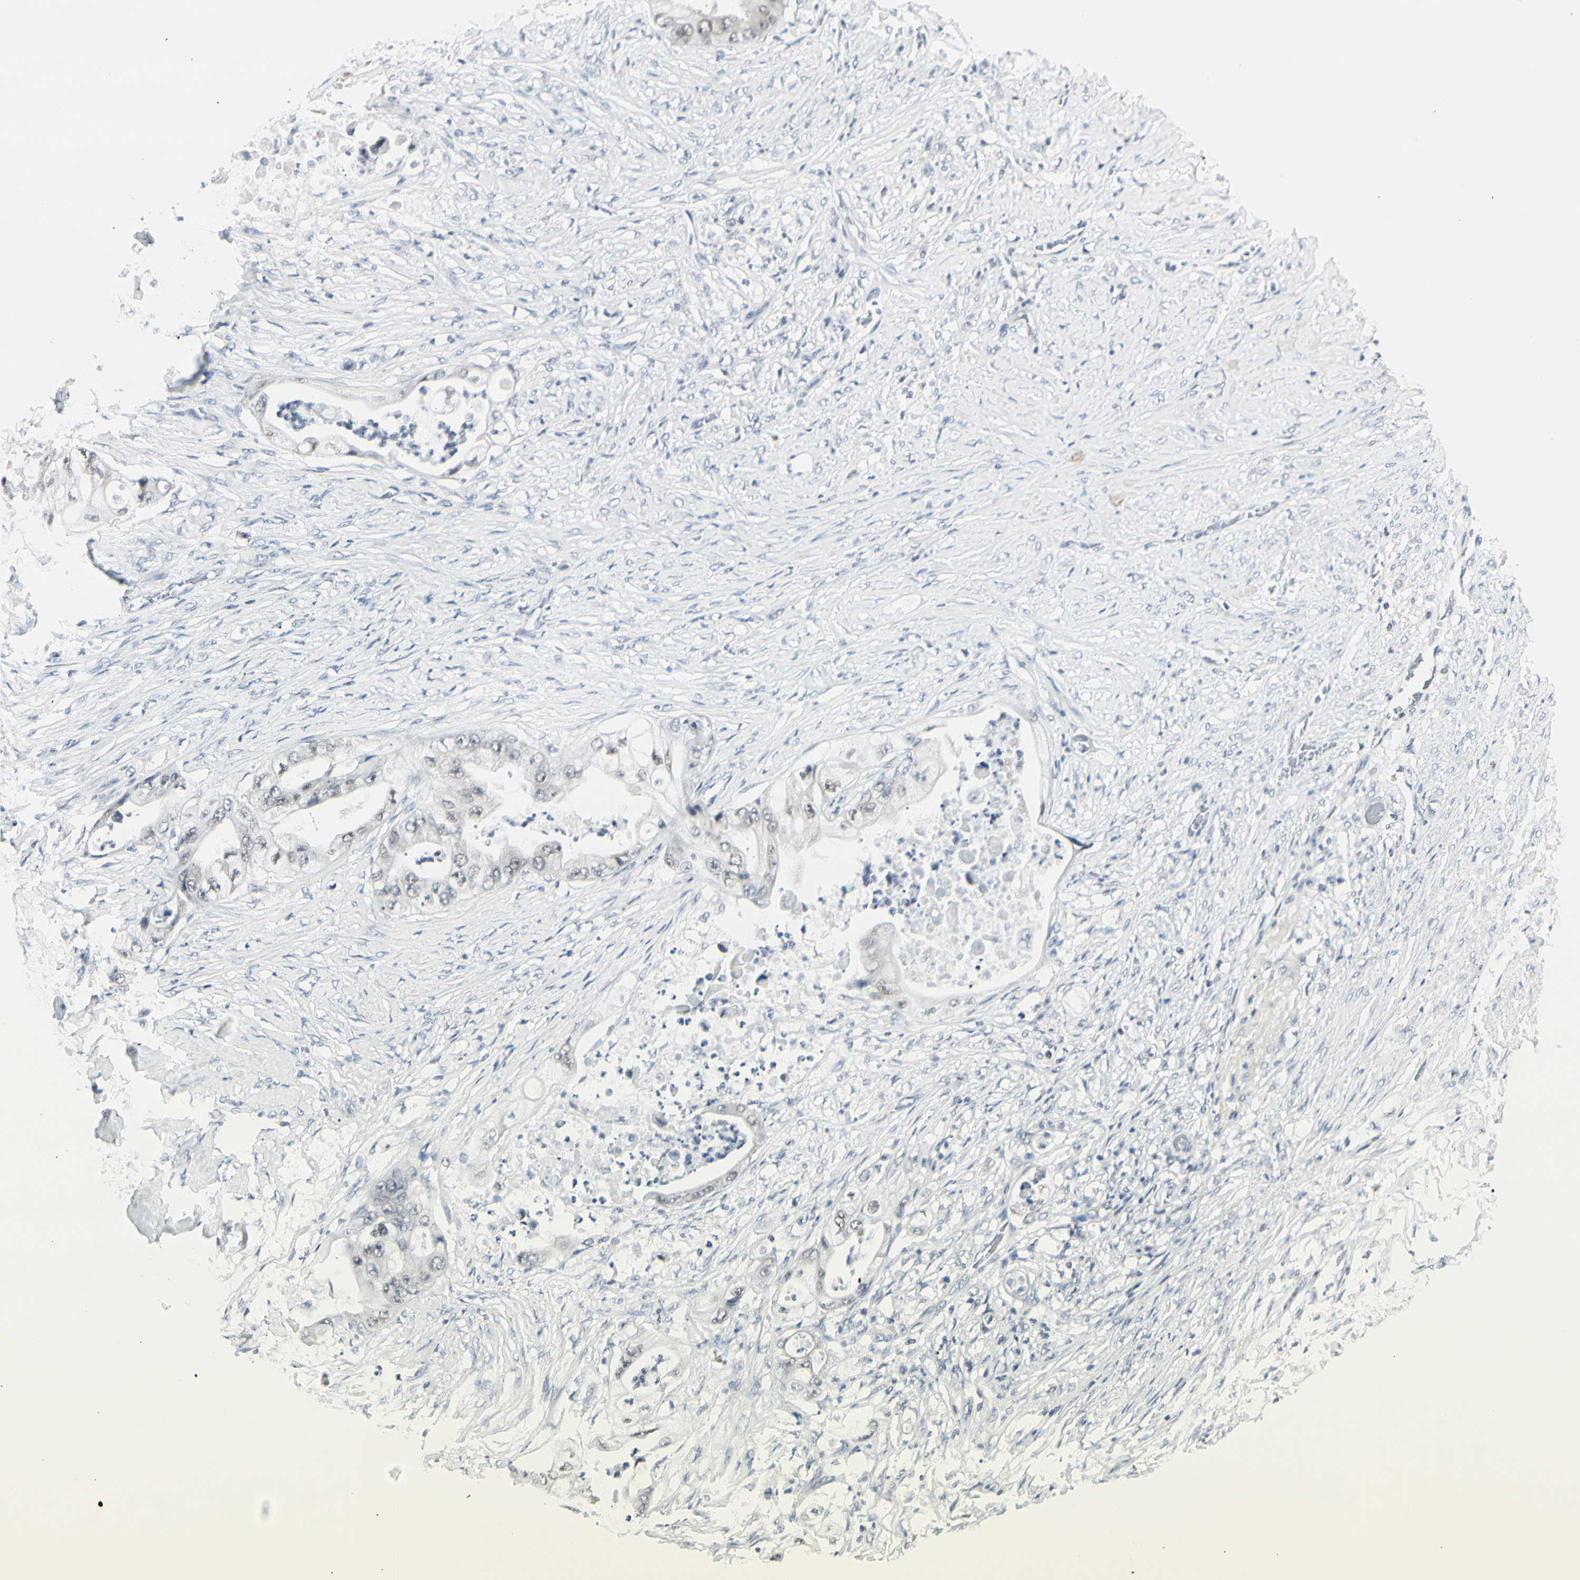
{"staining": {"intensity": "weak", "quantity": "25%-75%", "location": "nuclear"}, "tissue": "stomach cancer", "cell_type": "Tumor cells", "image_type": "cancer", "snomed": [{"axis": "morphology", "description": "Adenocarcinoma, NOS"}, {"axis": "topography", "description": "Stomach"}], "caption": "Protein staining shows weak nuclear positivity in approximately 25%-75% of tumor cells in stomach cancer.", "gene": "ZBTB7B", "patient": {"sex": "female", "age": 73}}